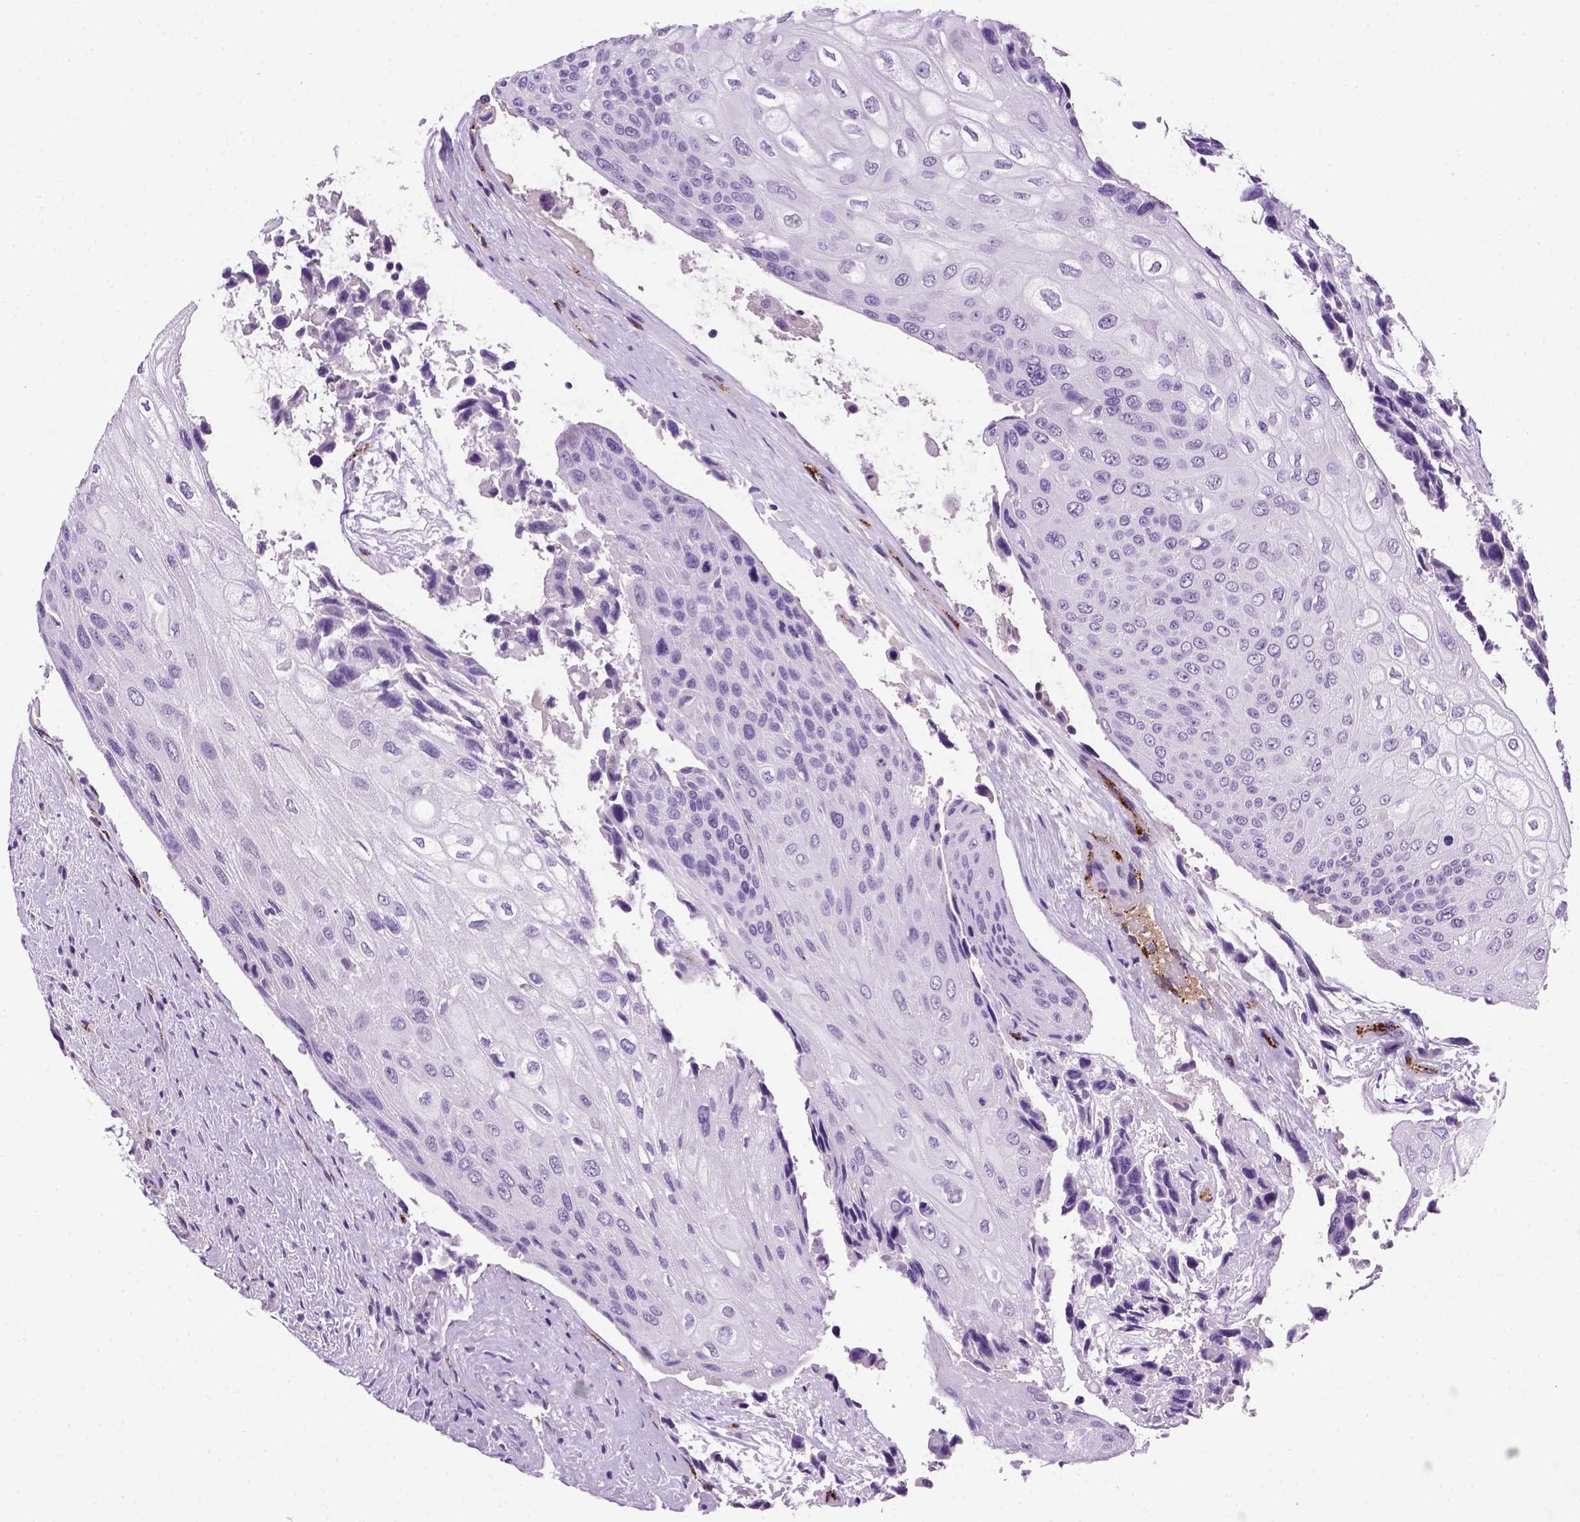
{"staining": {"intensity": "negative", "quantity": "none", "location": "none"}, "tissue": "urothelial cancer", "cell_type": "Tumor cells", "image_type": "cancer", "snomed": [{"axis": "morphology", "description": "Urothelial carcinoma, High grade"}, {"axis": "topography", "description": "Urinary bladder"}], "caption": "High power microscopy photomicrograph of an immunohistochemistry image of high-grade urothelial carcinoma, revealing no significant staining in tumor cells. (Stains: DAB immunohistochemistry with hematoxylin counter stain, Microscopy: brightfield microscopy at high magnification).", "gene": "VWF", "patient": {"sex": "female", "age": 70}}